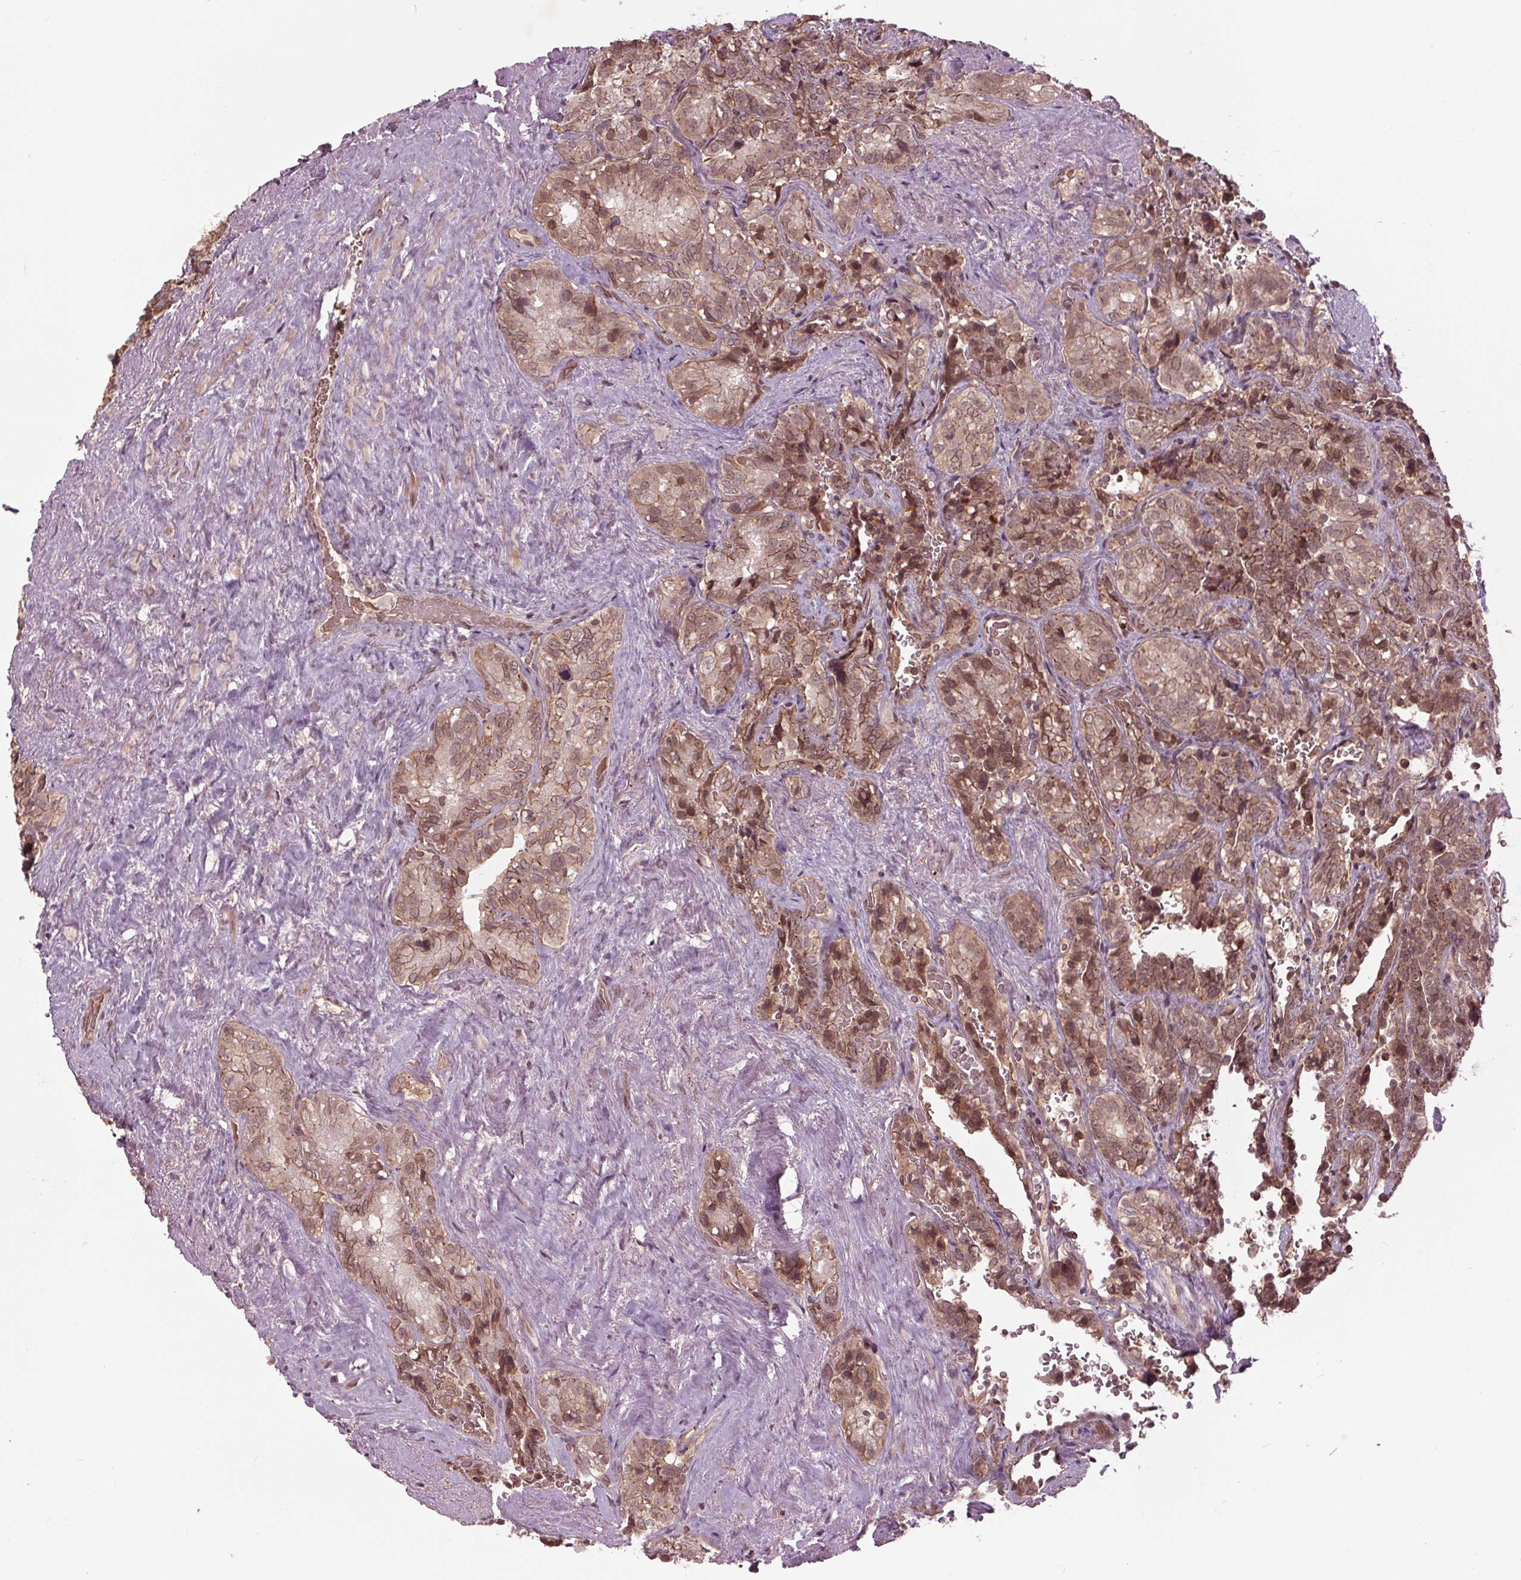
{"staining": {"intensity": "moderate", "quantity": ">75%", "location": "cytoplasmic/membranous,nuclear"}, "tissue": "seminal vesicle", "cell_type": "Glandular cells", "image_type": "normal", "snomed": [{"axis": "morphology", "description": "Normal tissue, NOS"}, {"axis": "topography", "description": "Seminal veicle"}], "caption": "Seminal vesicle stained for a protein (brown) shows moderate cytoplasmic/membranous,nuclear positive expression in approximately >75% of glandular cells.", "gene": "BTBD1", "patient": {"sex": "male", "age": 69}}